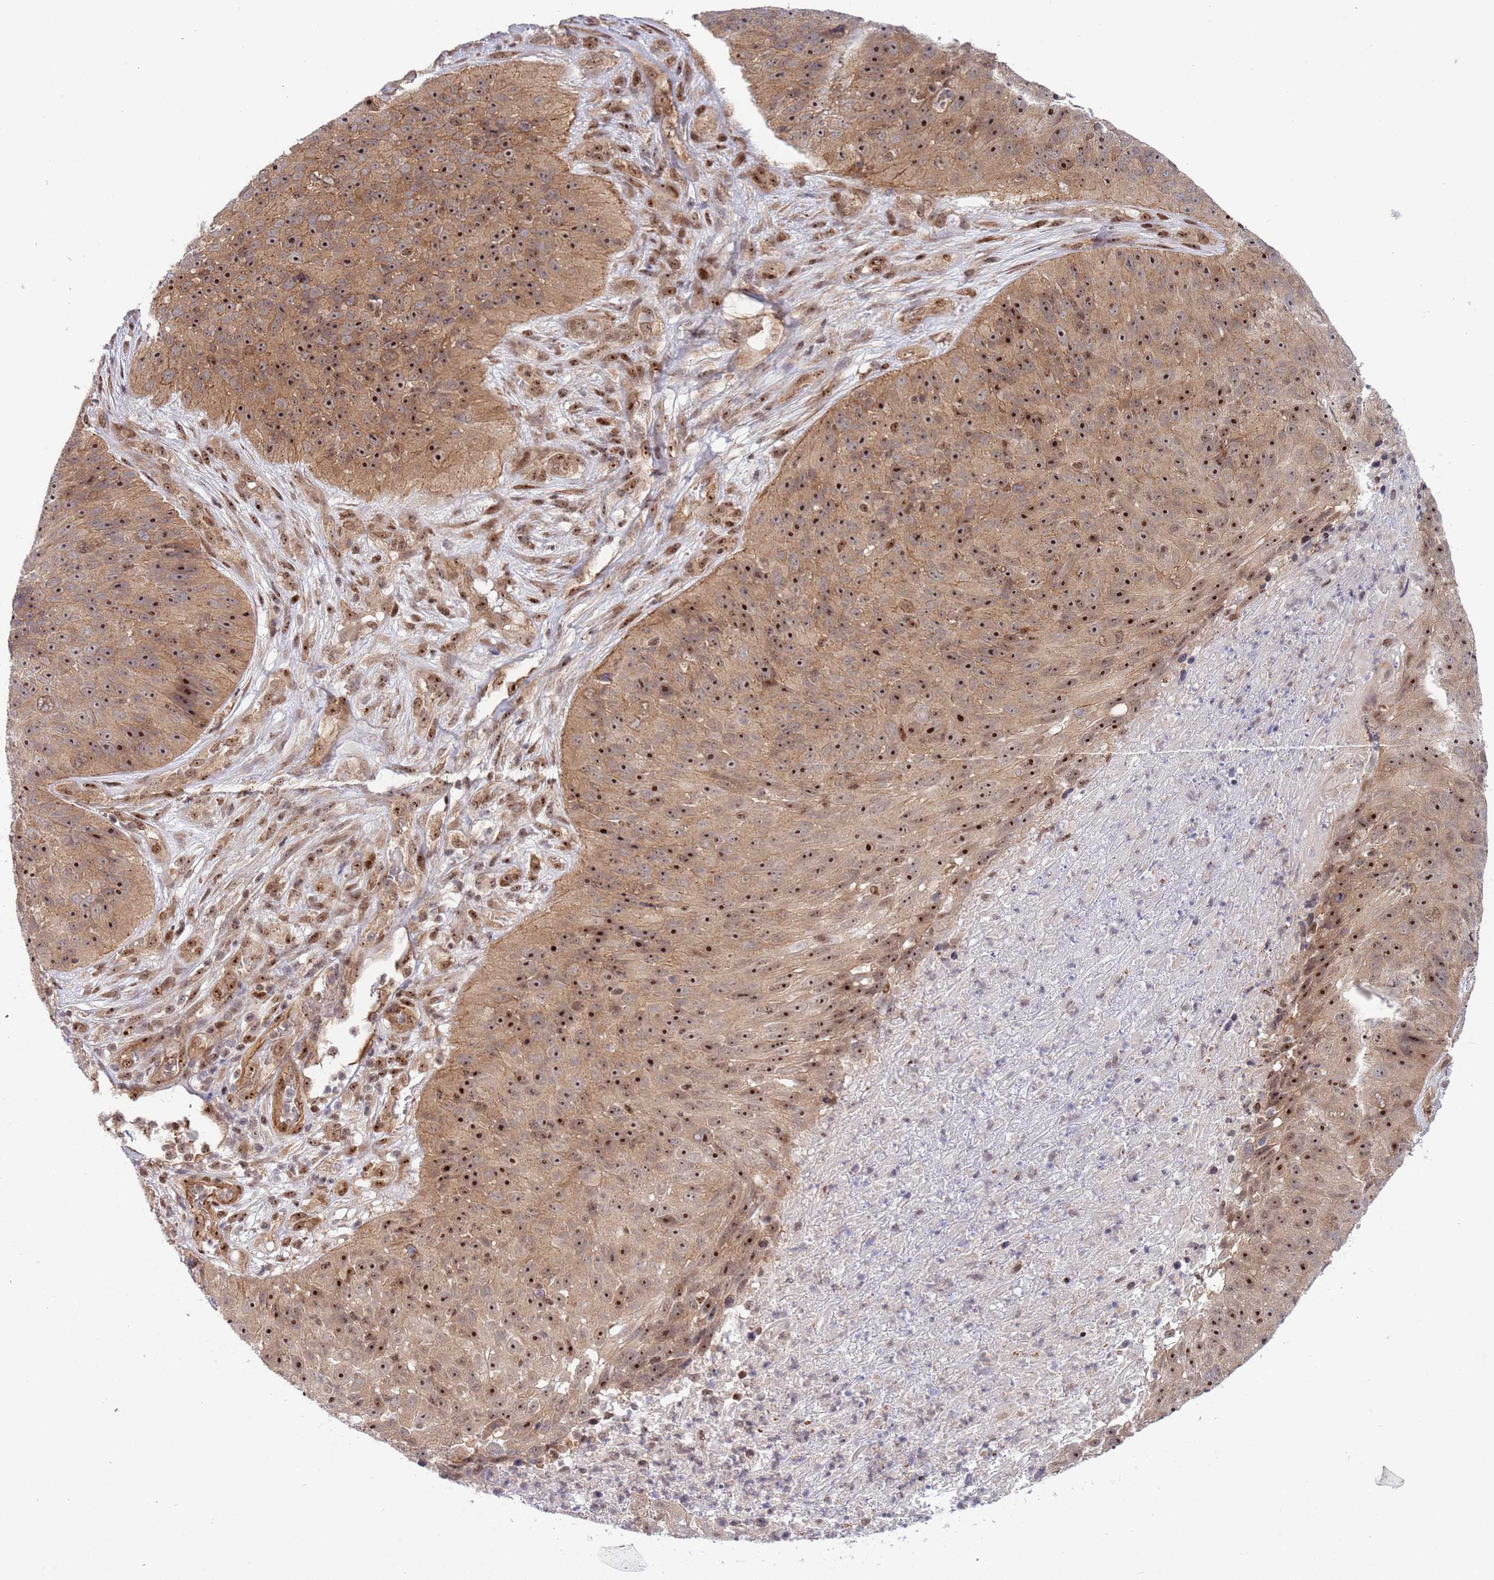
{"staining": {"intensity": "moderate", "quantity": ">75%", "location": "cytoplasmic/membranous,nuclear"}, "tissue": "skin cancer", "cell_type": "Tumor cells", "image_type": "cancer", "snomed": [{"axis": "morphology", "description": "Squamous cell carcinoma, NOS"}, {"axis": "topography", "description": "Skin"}], "caption": "IHC of human skin squamous cell carcinoma demonstrates medium levels of moderate cytoplasmic/membranous and nuclear expression in about >75% of tumor cells.", "gene": "TBX10", "patient": {"sex": "female", "age": 87}}